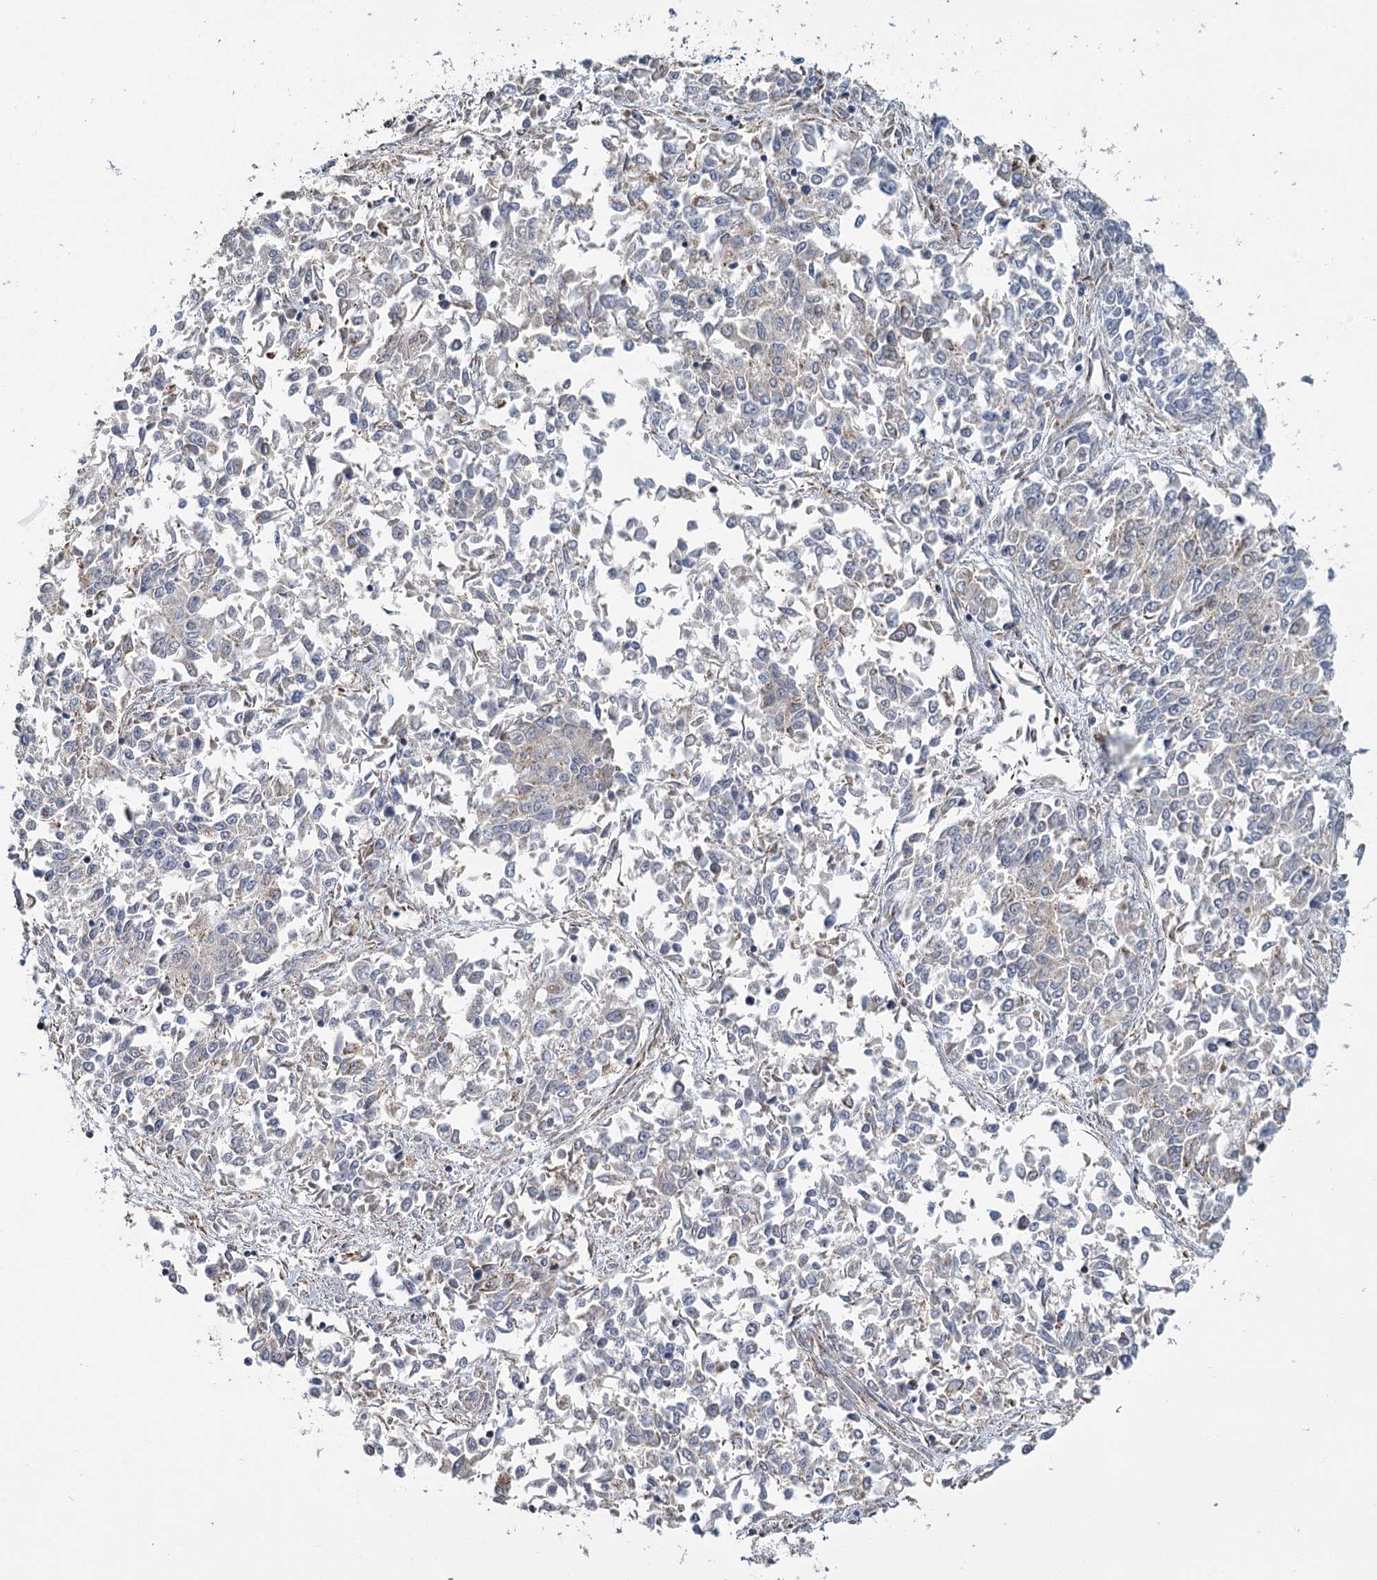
{"staining": {"intensity": "weak", "quantity": "25%-75%", "location": "cytoplasmic/membranous"}, "tissue": "endometrial cancer", "cell_type": "Tumor cells", "image_type": "cancer", "snomed": [{"axis": "morphology", "description": "Adenocarcinoma, NOS"}, {"axis": "topography", "description": "Endometrium"}], "caption": "Human endometrial adenocarcinoma stained with a protein marker shows weak staining in tumor cells.", "gene": "MRPL44", "patient": {"sex": "female", "age": 50}}